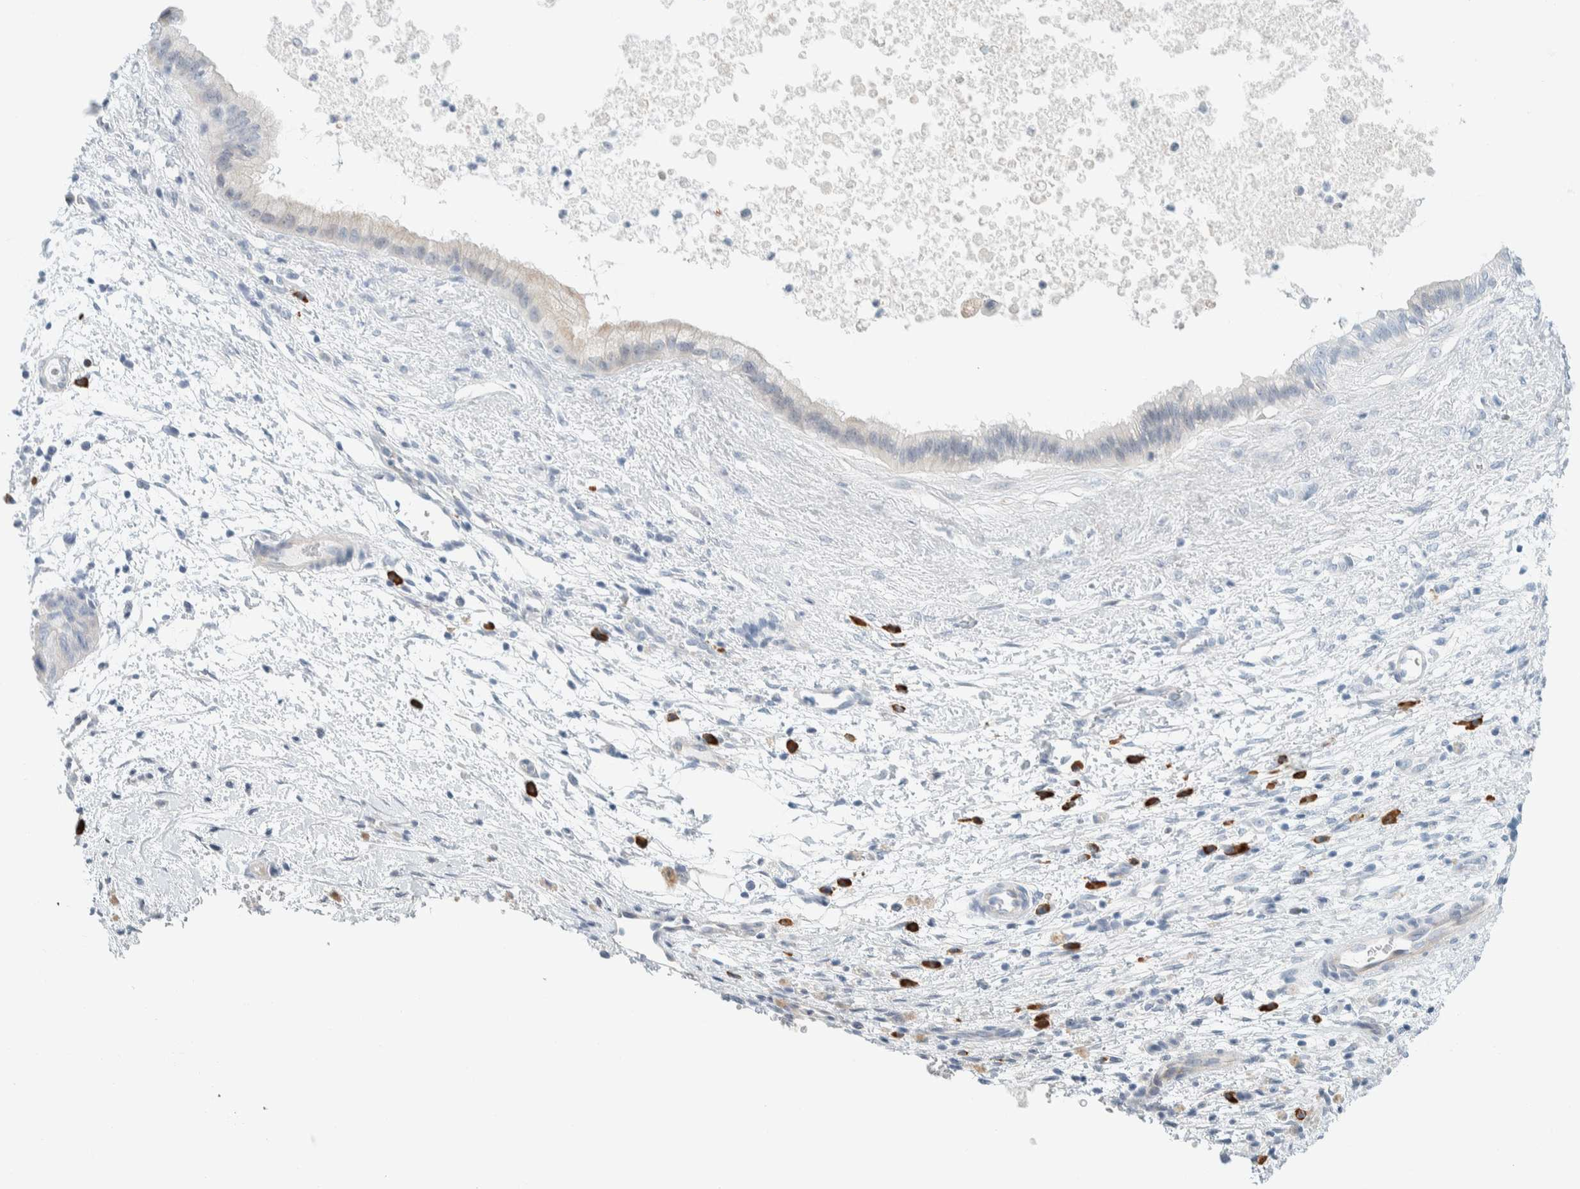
{"staining": {"intensity": "negative", "quantity": "none", "location": "none"}, "tissue": "pancreatic cancer", "cell_type": "Tumor cells", "image_type": "cancer", "snomed": [{"axis": "morphology", "description": "Adenocarcinoma, NOS"}, {"axis": "topography", "description": "Pancreas"}], "caption": "The micrograph exhibits no significant staining in tumor cells of pancreatic cancer.", "gene": "ARHGAP27", "patient": {"sex": "female", "age": 78}}